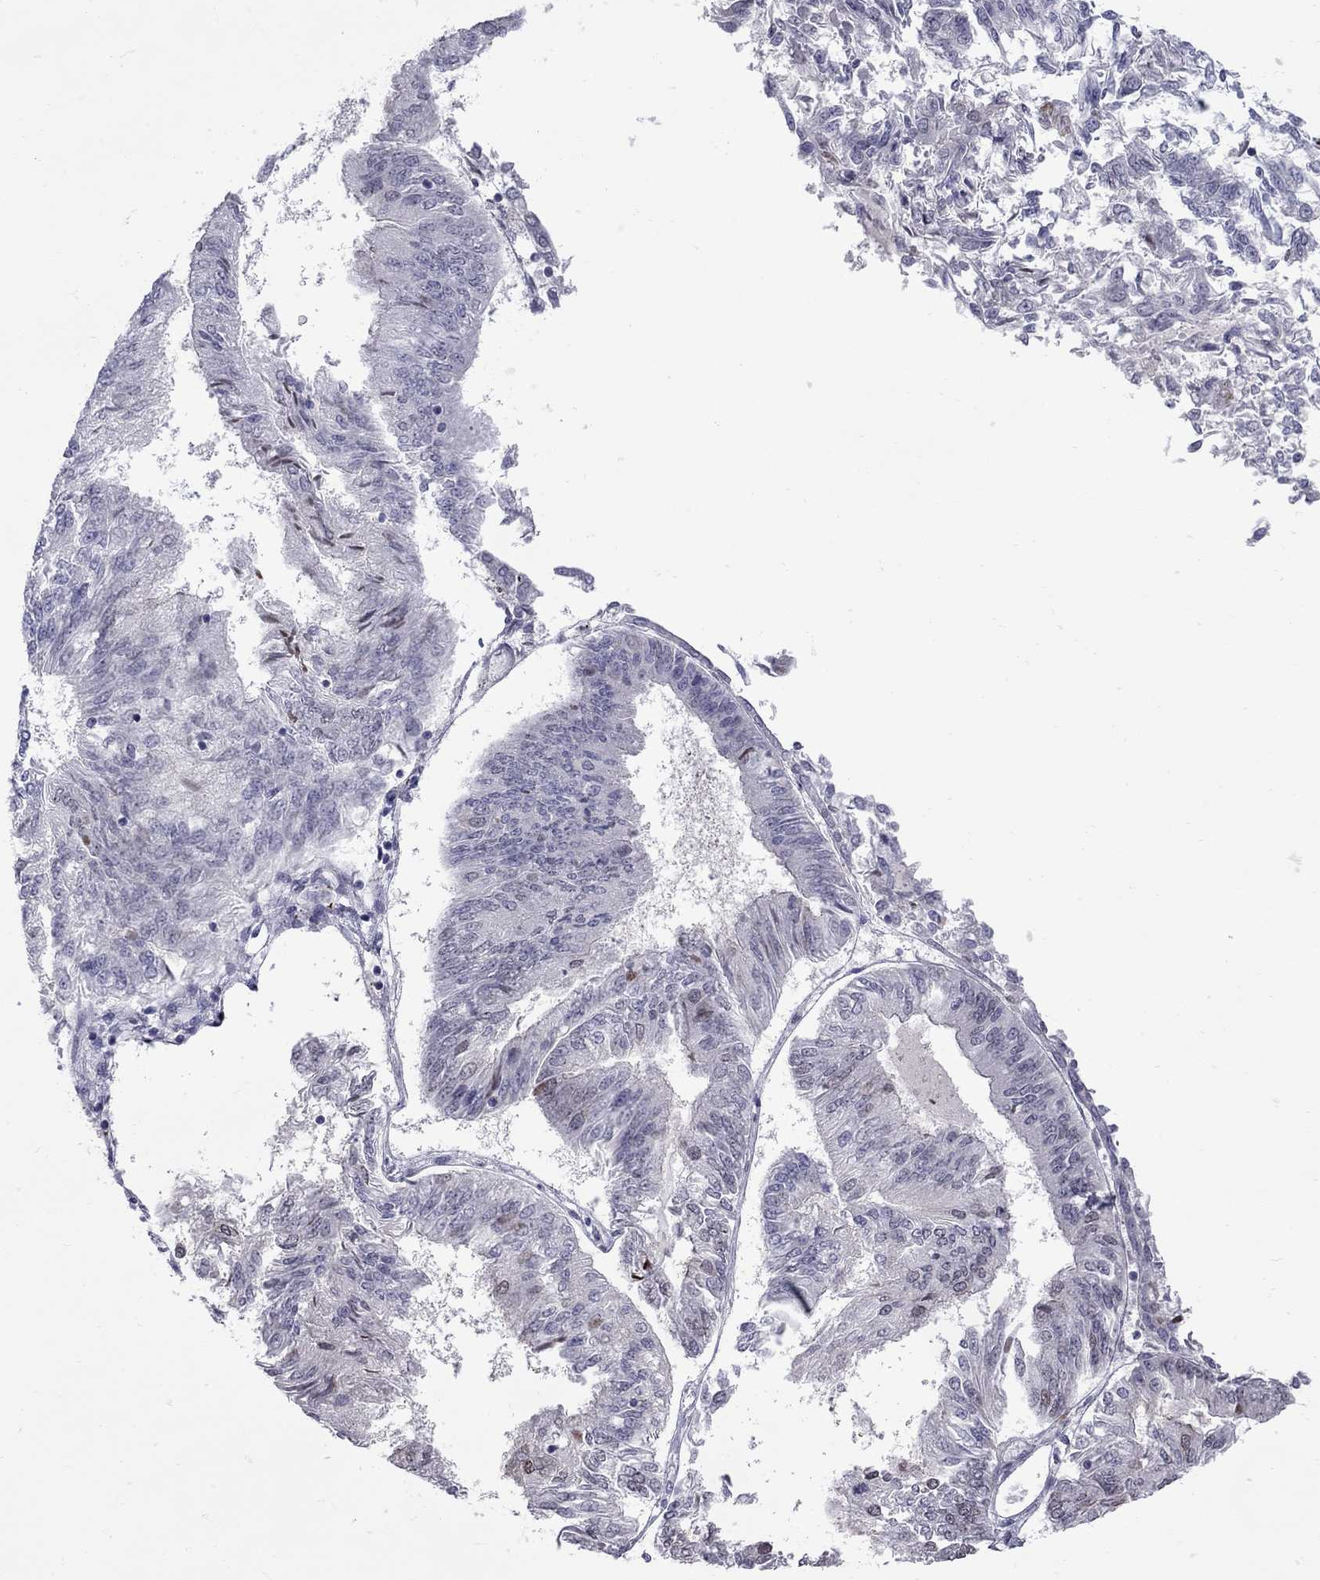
{"staining": {"intensity": "negative", "quantity": "none", "location": "none"}, "tissue": "endometrial cancer", "cell_type": "Tumor cells", "image_type": "cancer", "snomed": [{"axis": "morphology", "description": "Adenocarcinoma, NOS"}, {"axis": "topography", "description": "Endometrium"}], "caption": "Human adenocarcinoma (endometrial) stained for a protein using immunohistochemistry shows no staining in tumor cells.", "gene": "NRARP", "patient": {"sex": "female", "age": 58}}